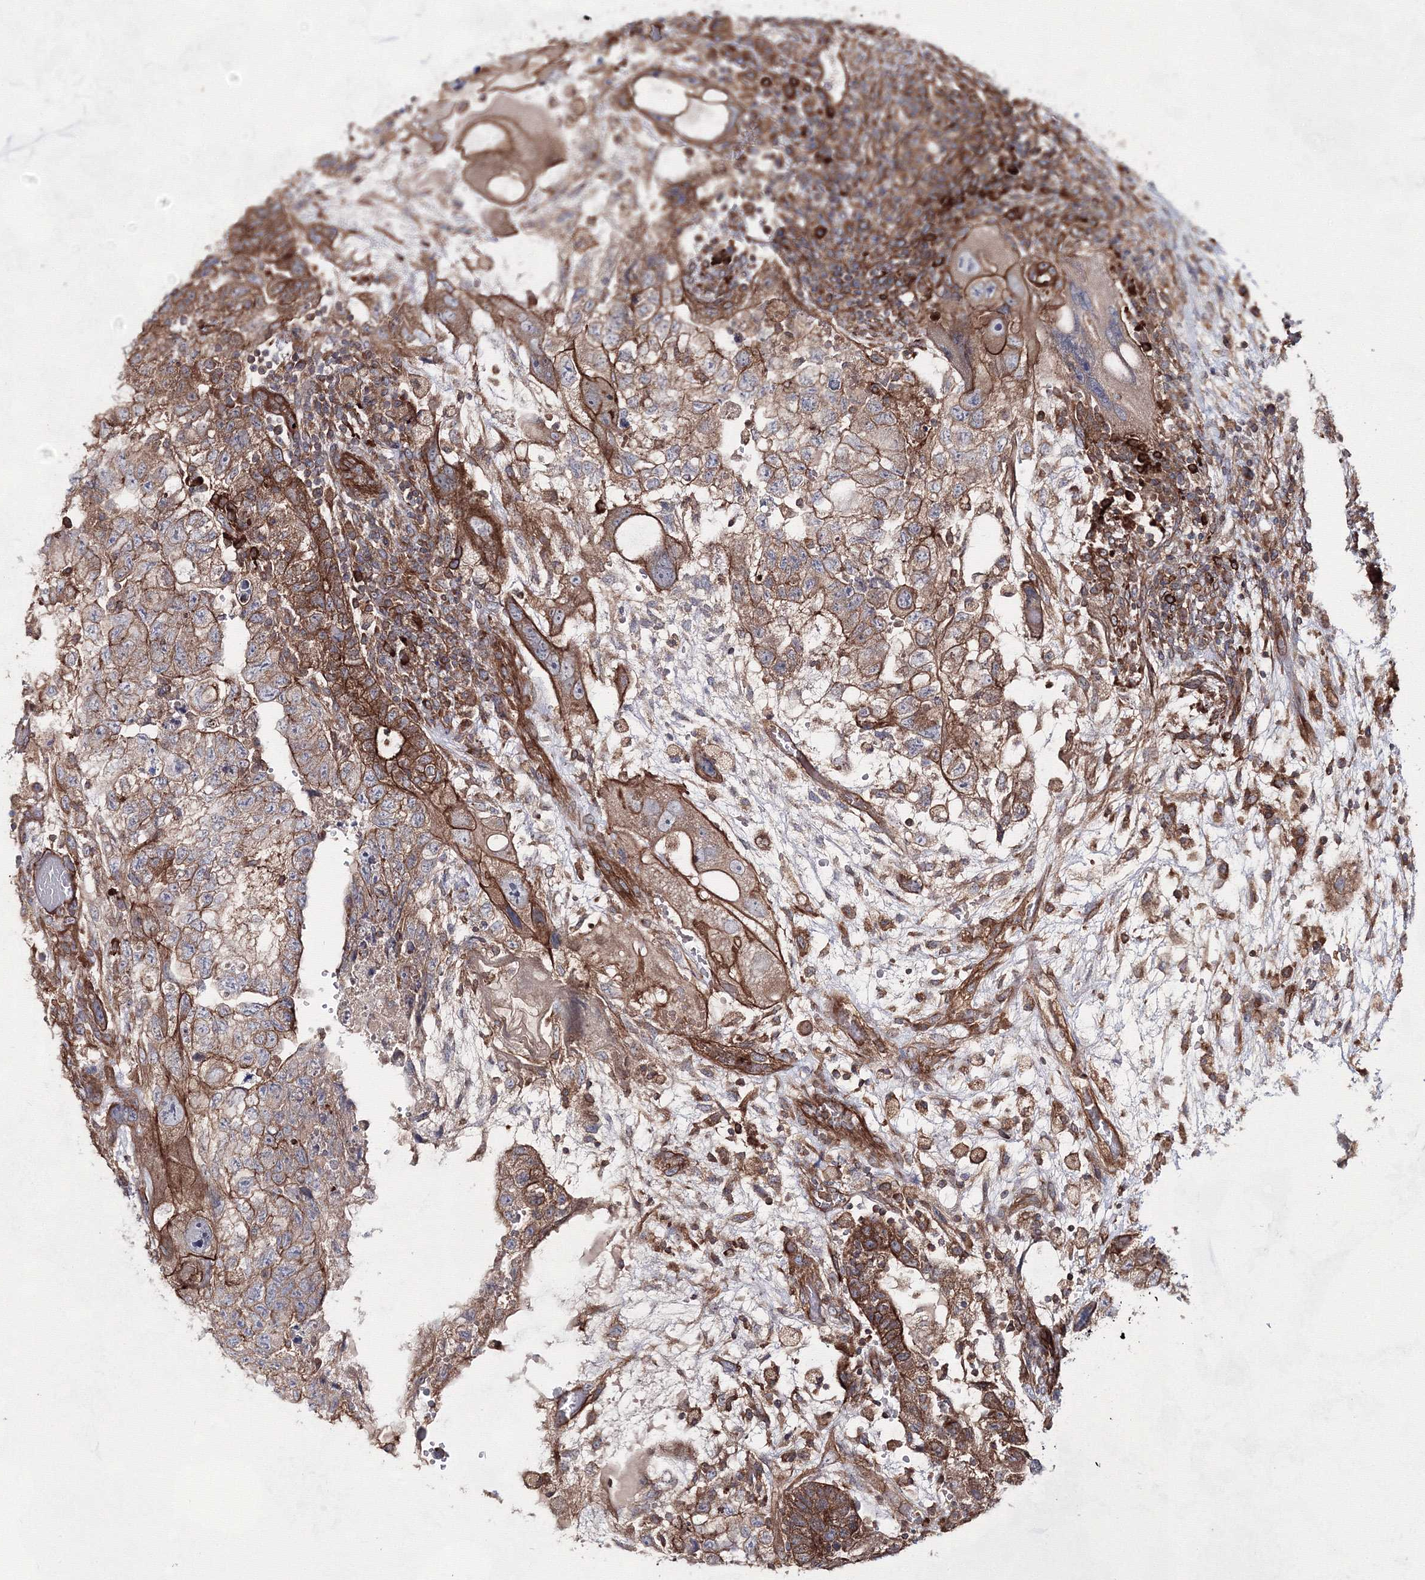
{"staining": {"intensity": "strong", "quantity": "25%-75%", "location": "cytoplasmic/membranous"}, "tissue": "testis cancer", "cell_type": "Tumor cells", "image_type": "cancer", "snomed": [{"axis": "morphology", "description": "Carcinoma, Embryonal, NOS"}, {"axis": "topography", "description": "Testis"}], "caption": "The photomicrograph reveals immunohistochemical staining of testis cancer. There is strong cytoplasmic/membranous staining is appreciated in approximately 25%-75% of tumor cells. The staining was performed using DAB (3,3'-diaminobenzidine), with brown indicating positive protein expression. Nuclei are stained blue with hematoxylin.", "gene": "EXOC6", "patient": {"sex": "male", "age": 36}}